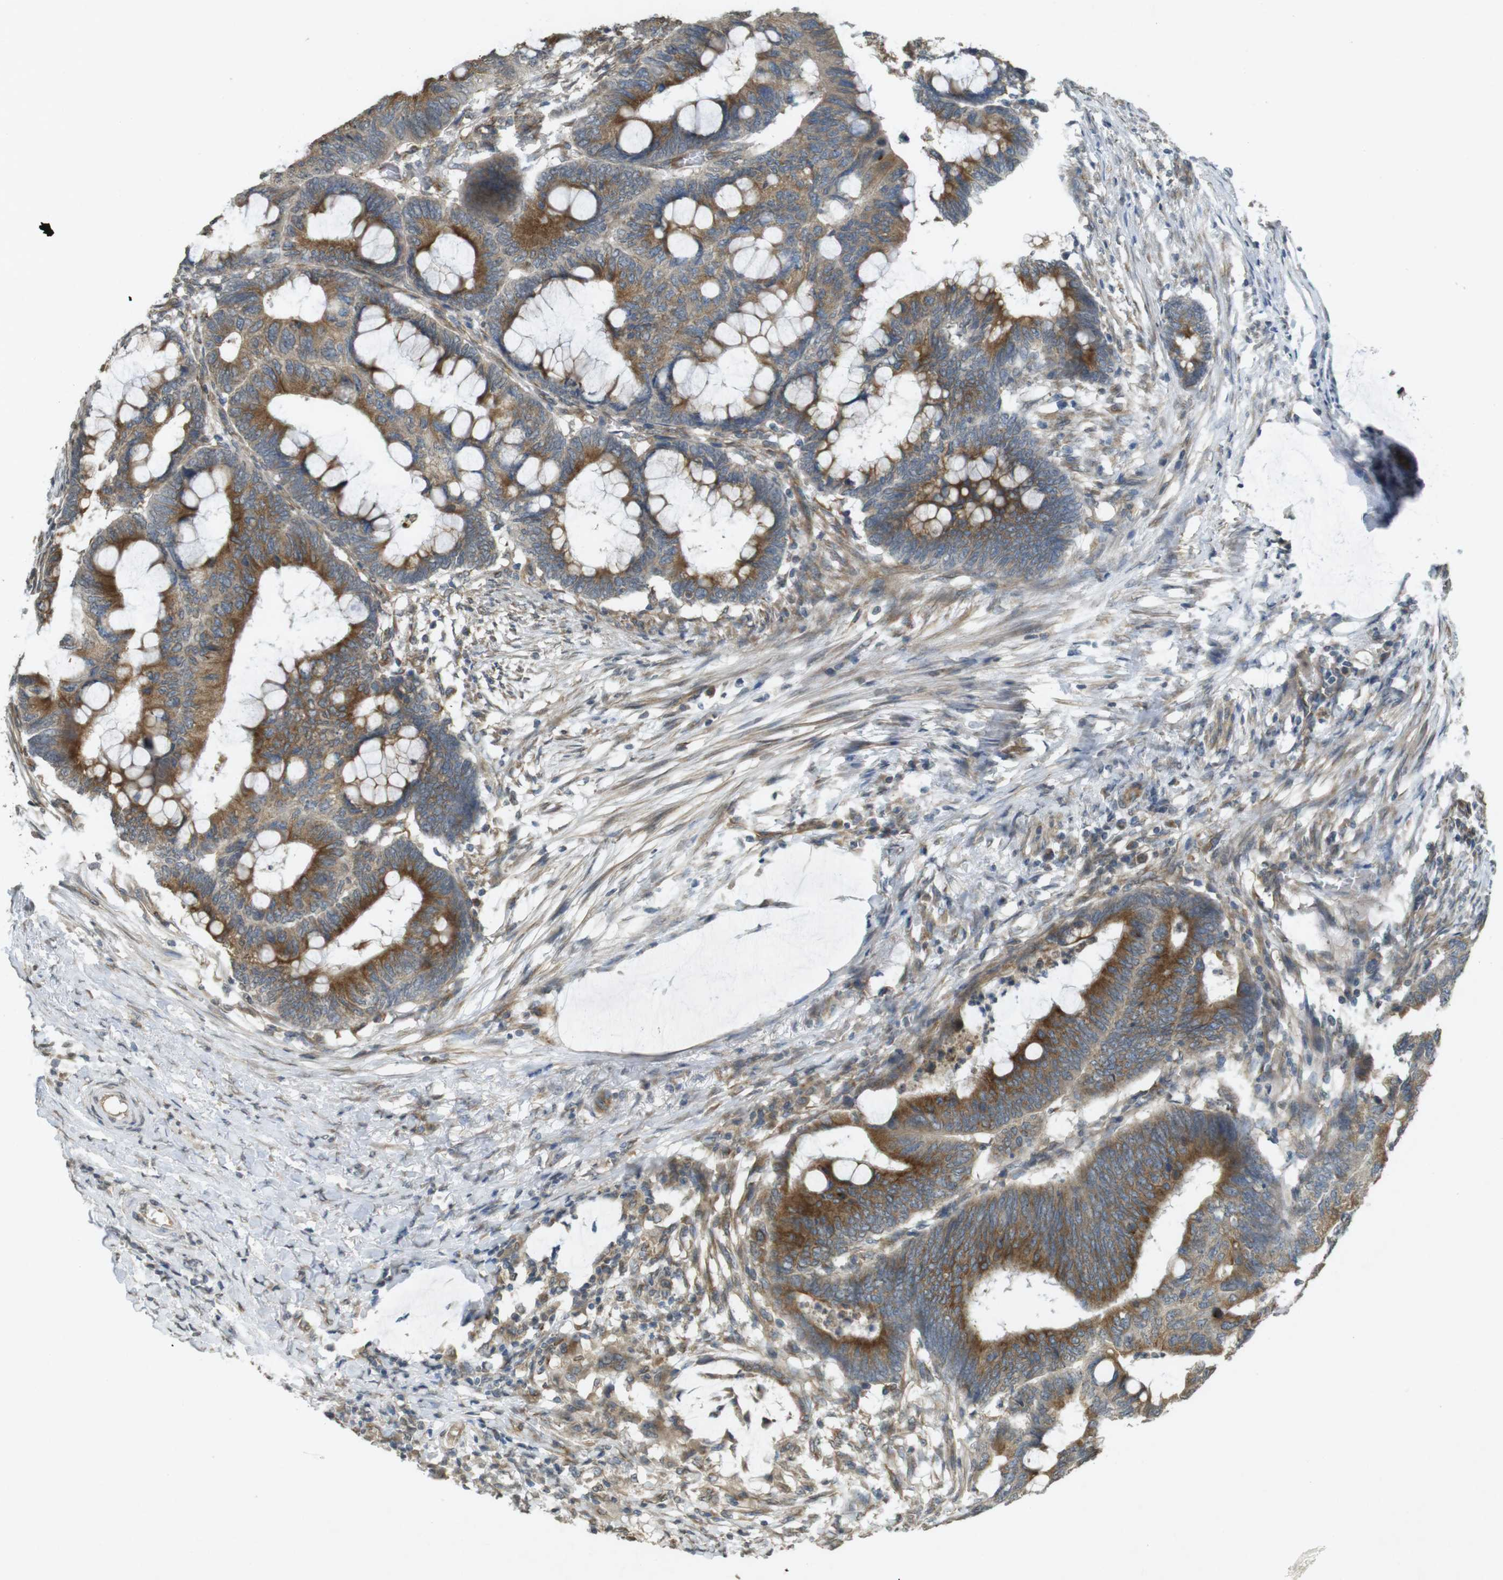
{"staining": {"intensity": "moderate", "quantity": ">75%", "location": "cytoplasmic/membranous"}, "tissue": "colorectal cancer", "cell_type": "Tumor cells", "image_type": "cancer", "snomed": [{"axis": "morphology", "description": "Normal tissue, NOS"}, {"axis": "morphology", "description": "Adenocarcinoma, NOS"}, {"axis": "topography", "description": "Rectum"}, {"axis": "topography", "description": "Peripheral nerve tissue"}], "caption": "Protein expression by immunohistochemistry reveals moderate cytoplasmic/membranous positivity in approximately >75% of tumor cells in colorectal adenocarcinoma. The staining was performed using DAB (3,3'-diaminobenzidine), with brown indicating positive protein expression. Nuclei are stained blue with hematoxylin.", "gene": "KIF5B", "patient": {"sex": "male", "age": 92}}